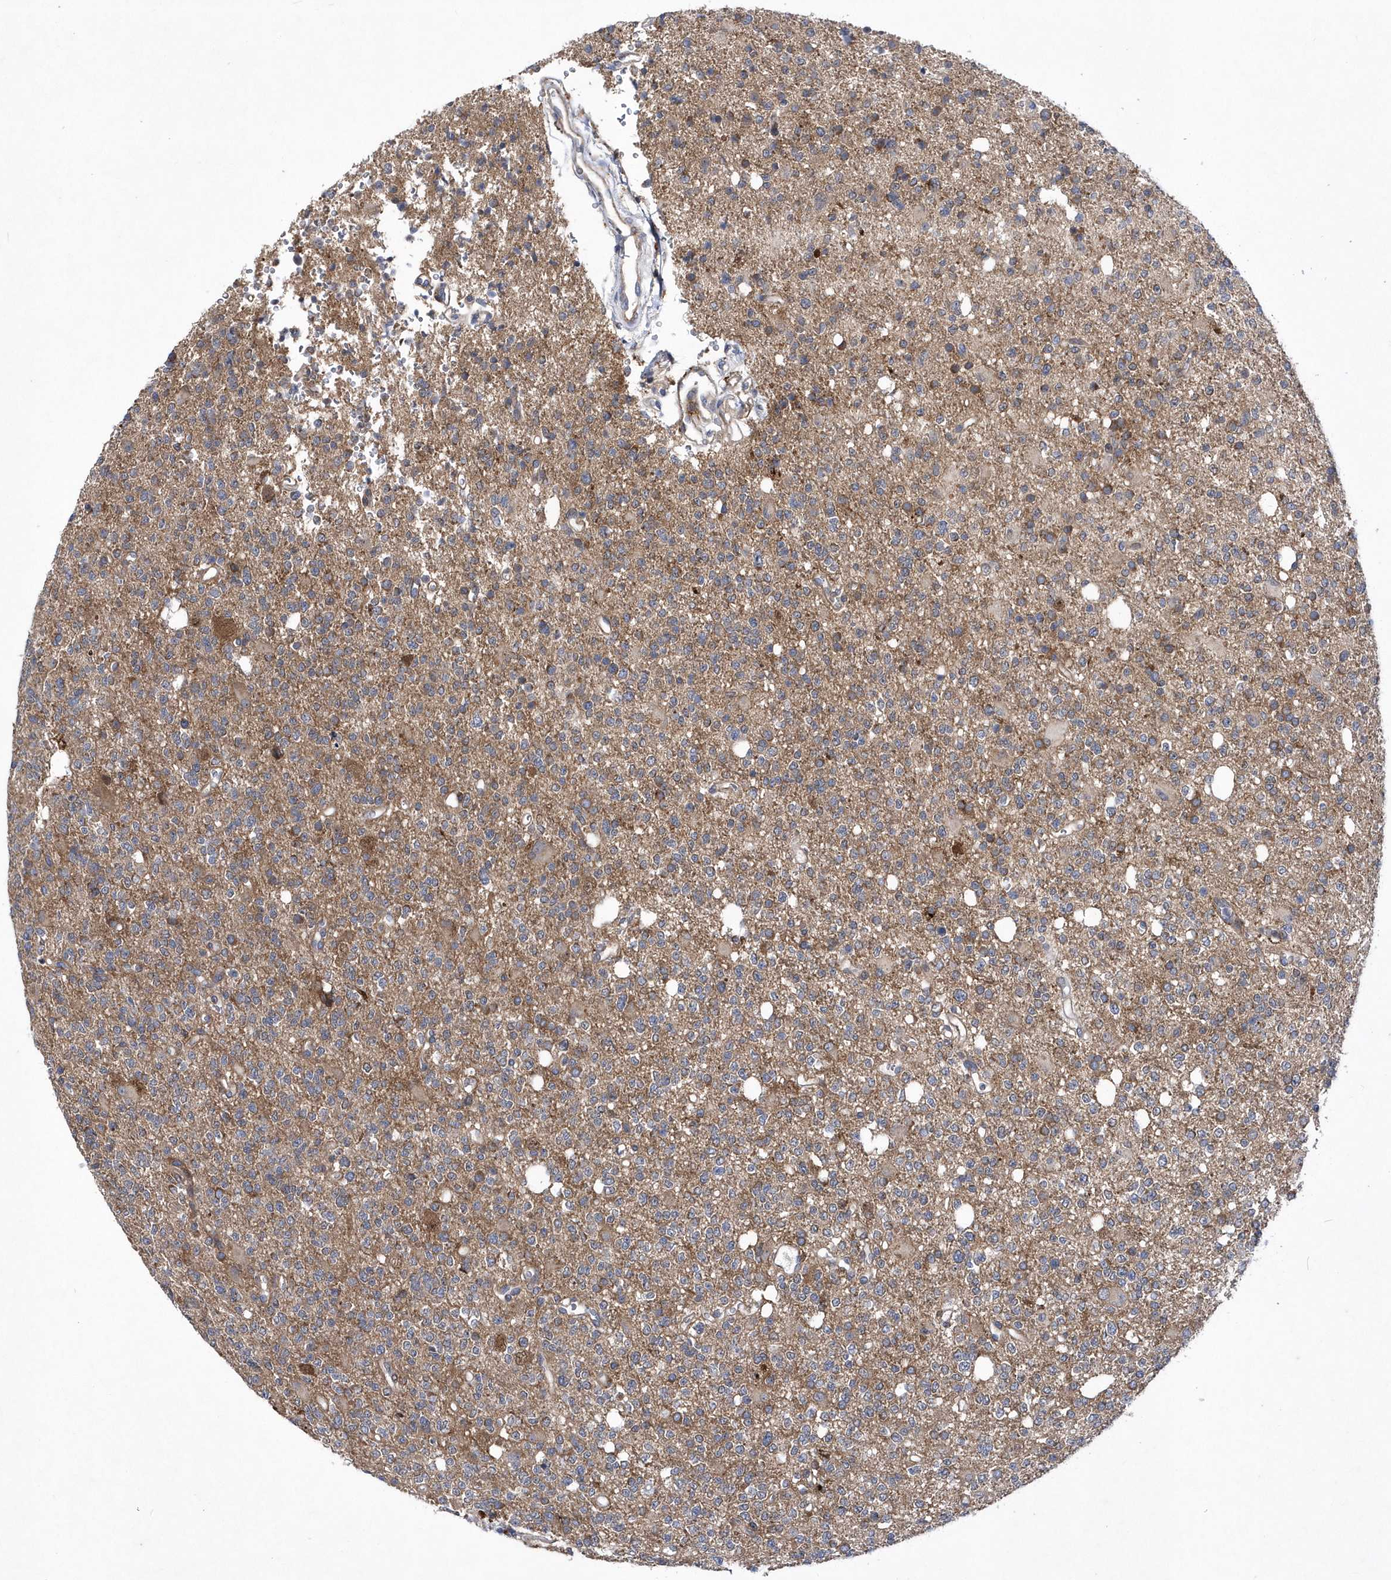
{"staining": {"intensity": "moderate", "quantity": "<25%", "location": "cytoplasmic/membranous"}, "tissue": "glioma", "cell_type": "Tumor cells", "image_type": "cancer", "snomed": [{"axis": "morphology", "description": "Glioma, malignant, High grade"}, {"axis": "topography", "description": "Brain"}], "caption": "Malignant glioma (high-grade) tissue reveals moderate cytoplasmic/membranous expression in about <25% of tumor cells, visualized by immunohistochemistry. (Stains: DAB in brown, nuclei in blue, Microscopy: brightfield microscopy at high magnification).", "gene": "LONRF2", "patient": {"sex": "female", "age": 62}}